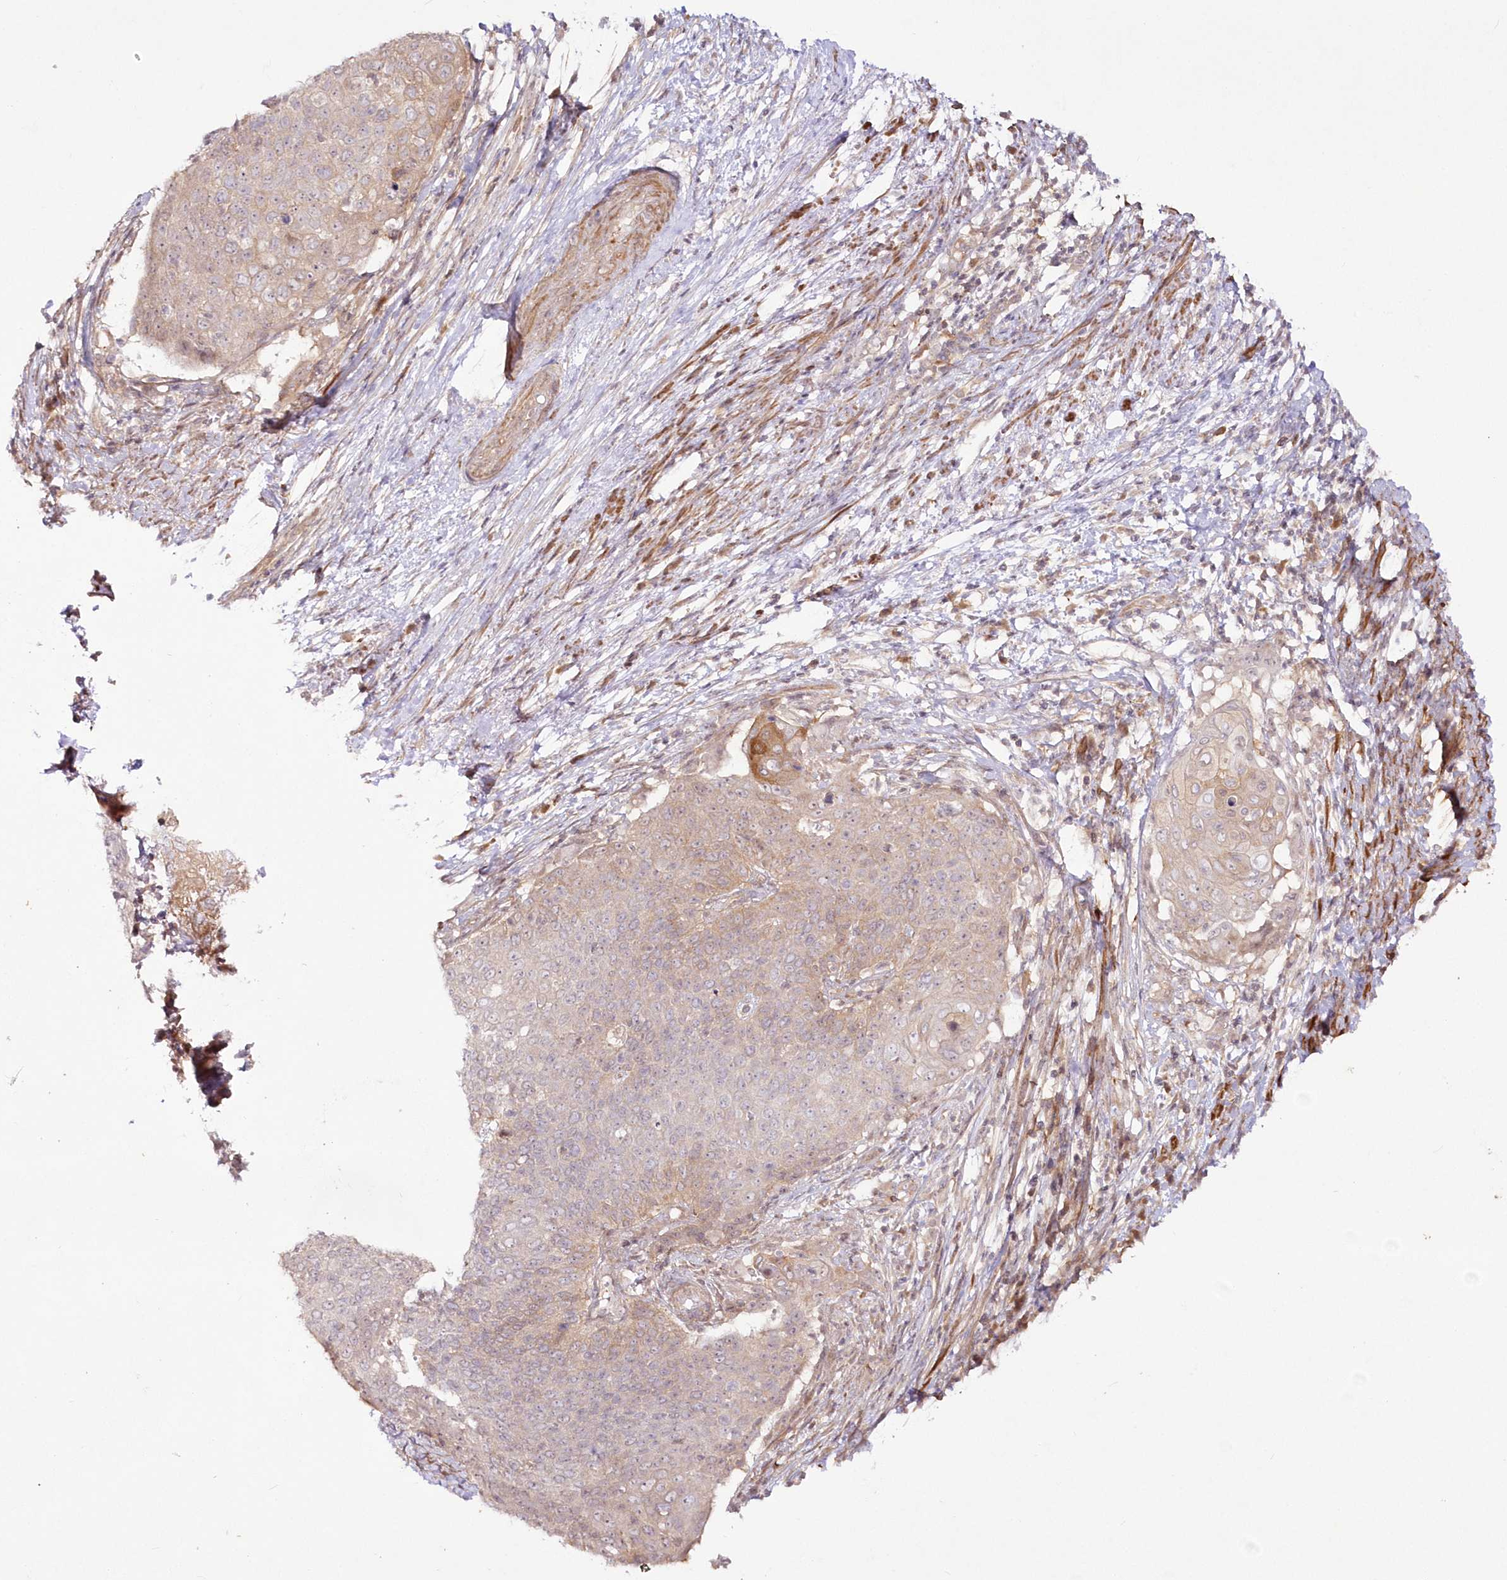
{"staining": {"intensity": "weak", "quantity": "<25%", "location": "cytoplasmic/membranous"}, "tissue": "cervical cancer", "cell_type": "Tumor cells", "image_type": "cancer", "snomed": [{"axis": "morphology", "description": "Squamous cell carcinoma, NOS"}, {"axis": "topography", "description": "Cervix"}], "caption": "An image of cervical cancer stained for a protein shows no brown staining in tumor cells.", "gene": "IPMK", "patient": {"sex": "female", "age": 39}}